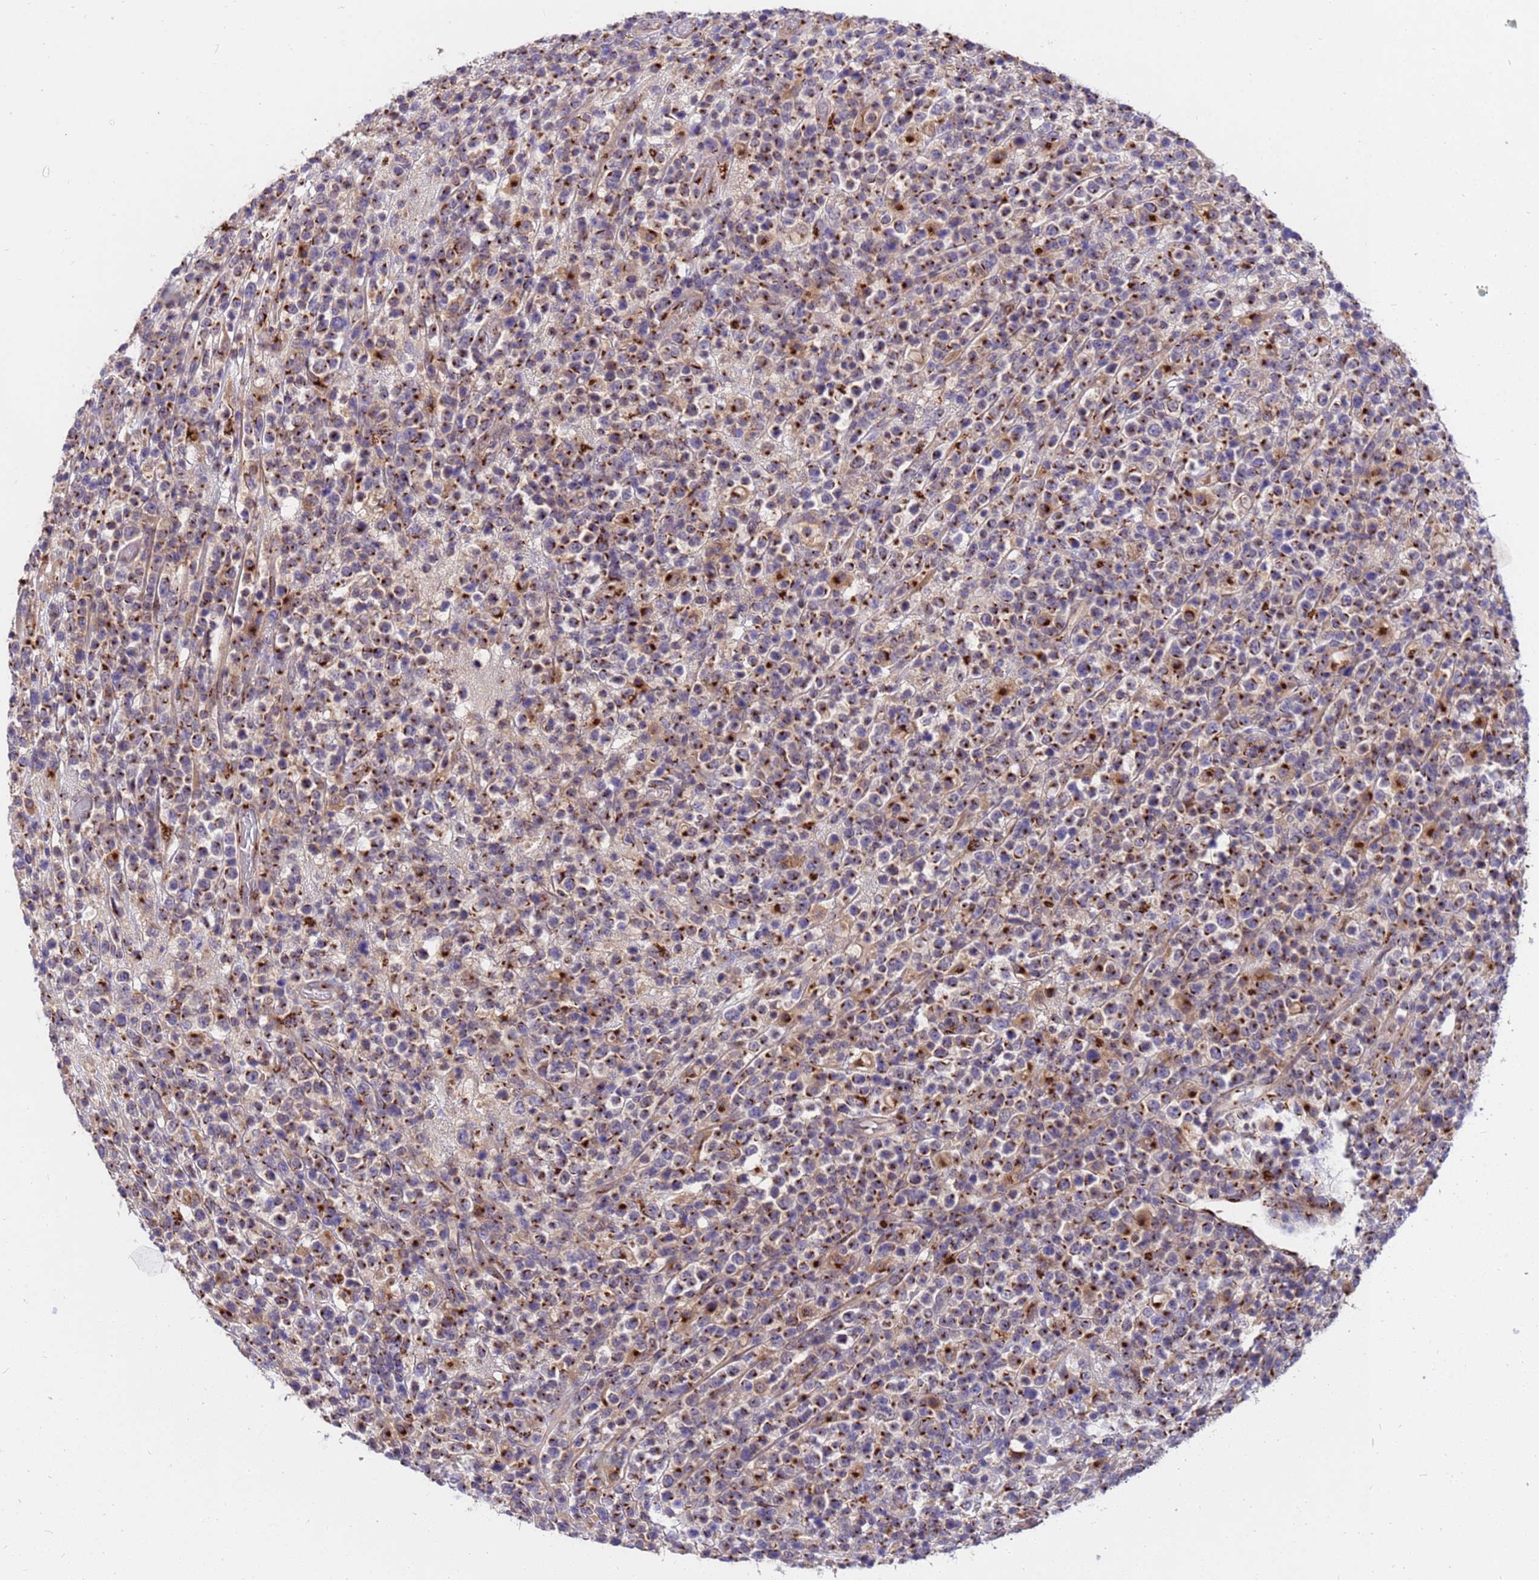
{"staining": {"intensity": "moderate", "quantity": ">75%", "location": "cytoplasmic/membranous"}, "tissue": "lymphoma", "cell_type": "Tumor cells", "image_type": "cancer", "snomed": [{"axis": "morphology", "description": "Malignant lymphoma, non-Hodgkin's type, High grade"}, {"axis": "topography", "description": "Colon"}], "caption": "IHC of human lymphoma exhibits medium levels of moderate cytoplasmic/membranous staining in approximately >75% of tumor cells.", "gene": "HPS3", "patient": {"sex": "female", "age": 53}}